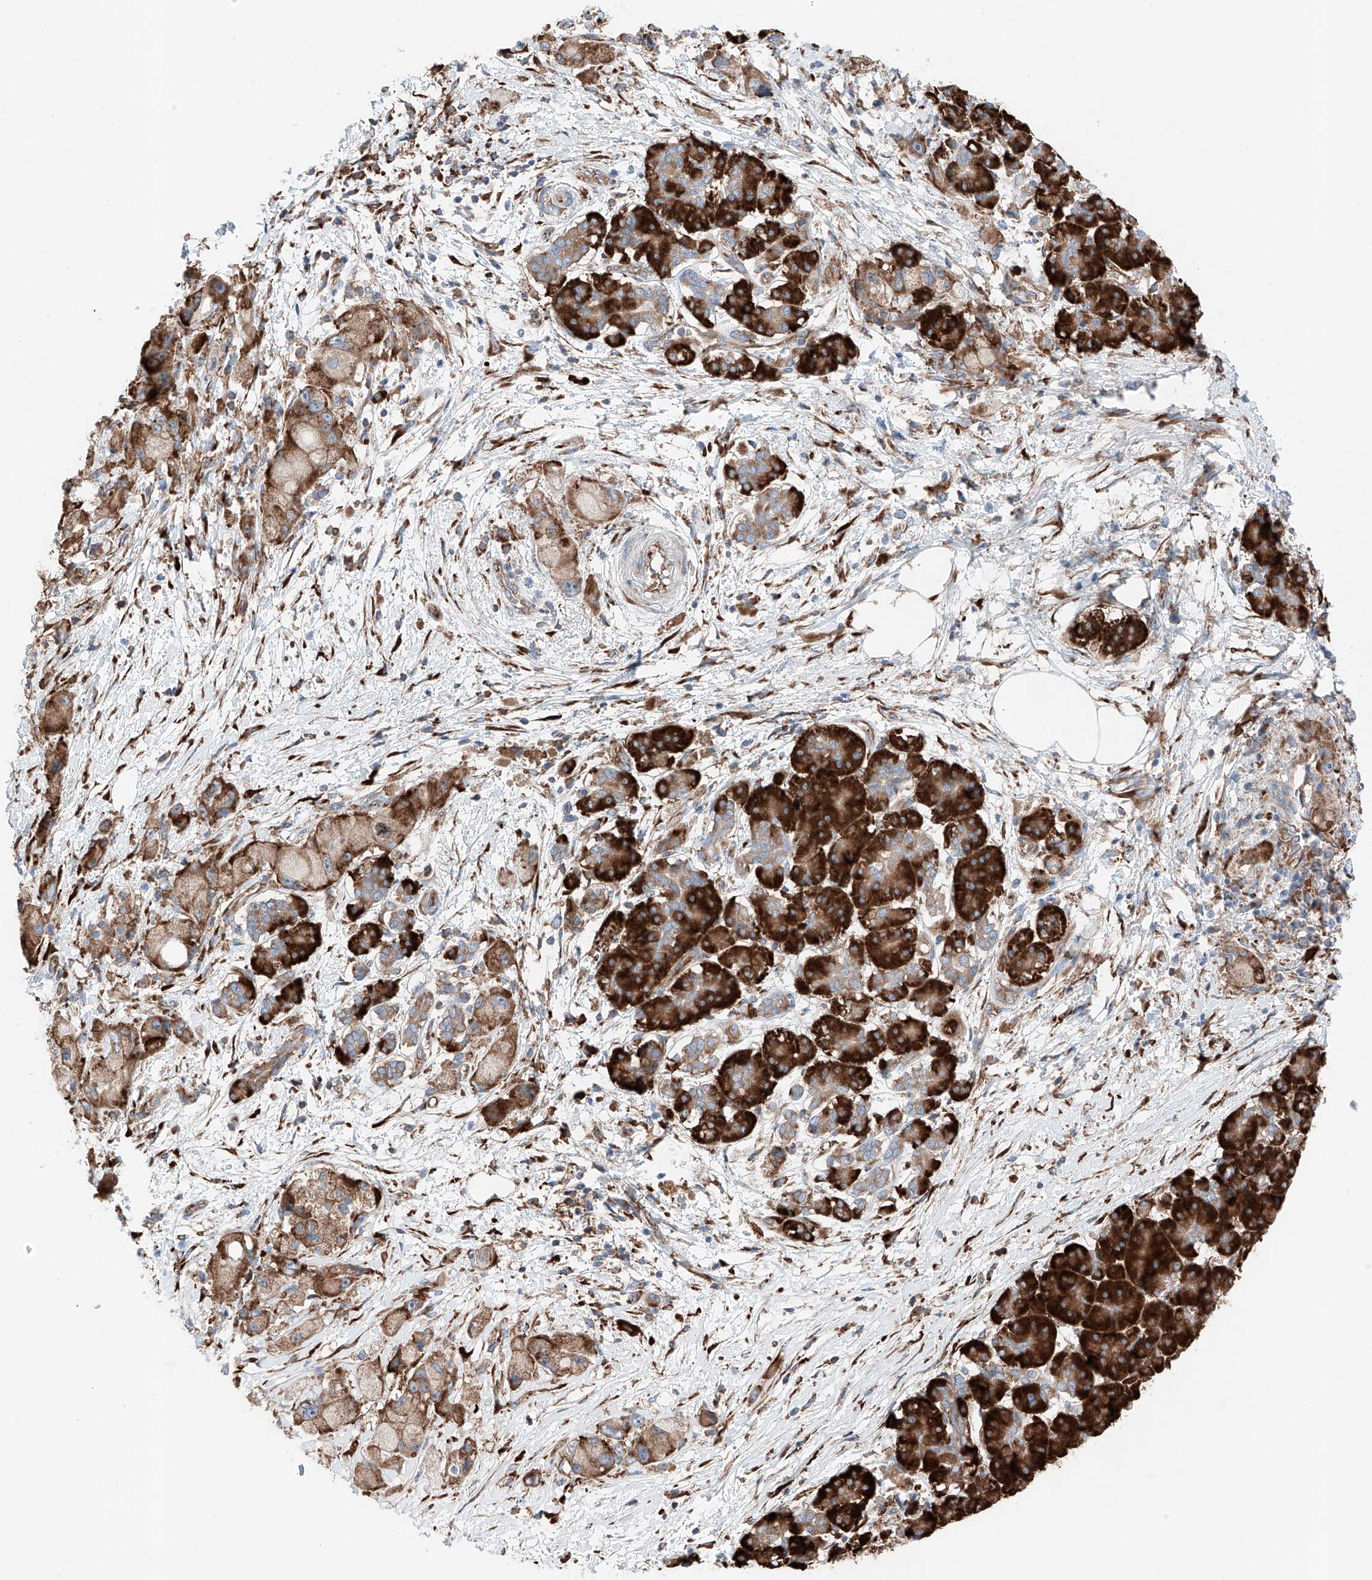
{"staining": {"intensity": "moderate", "quantity": ">75%", "location": "cytoplasmic/membranous"}, "tissue": "pancreatic cancer", "cell_type": "Tumor cells", "image_type": "cancer", "snomed": [{"axis": "morphology", "description": "Normal tissue, NOS"}, {"axis": "morphology", "description": "Adenocarcinoma, NOS"}, {"axis": "topography", "description": "Pancreas"}], "caption": "Tumor cells exhibit medium levels of moderate cytoplasmic/membranous expression in about >75% of cells in pancreatic adenocarcinoma.", "gene": "CRELD1", "patient": {"sex": "female", "age": 68}}